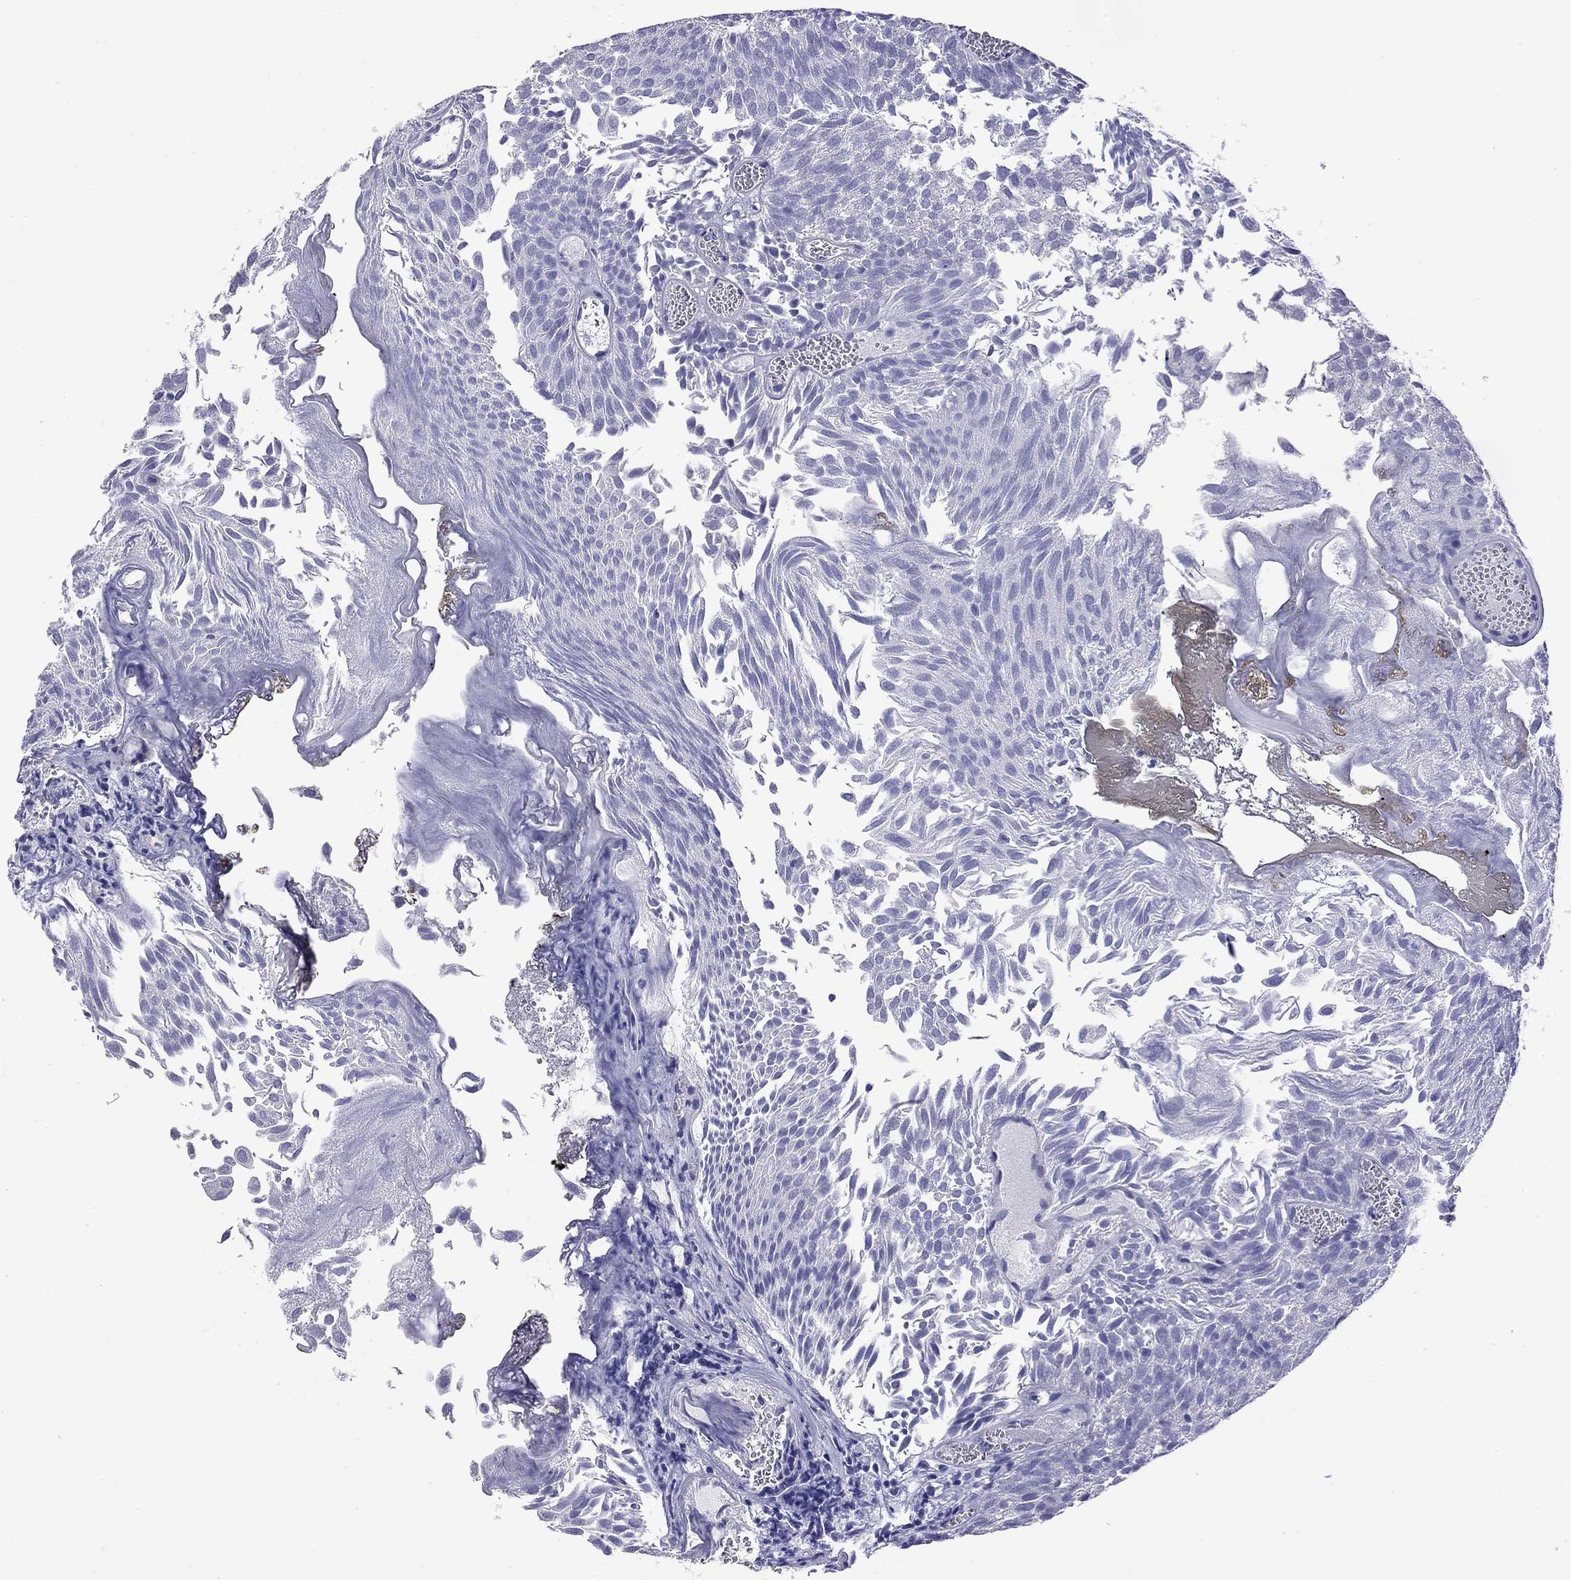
{"staining": {"intensity": "negative", "quantity": "none", "location": "none"}, "tissue": "urothelial cancer", "cell_type": "Tumor cells", "image_type": "cancer", "snomed": [{"axis": "morphology", "description": "Urothelial carcinoma, Low grade"}, {"axis": "topography", "description": "Urinary bladder"}], "caption": "Immunohistochemistry micrograph of urothelial cancer stained for a protein (brown), which demonstrates no staining in tumor cells.", "gene": "KIAA2012", "patient": {"sex": "male", "age": 52}}